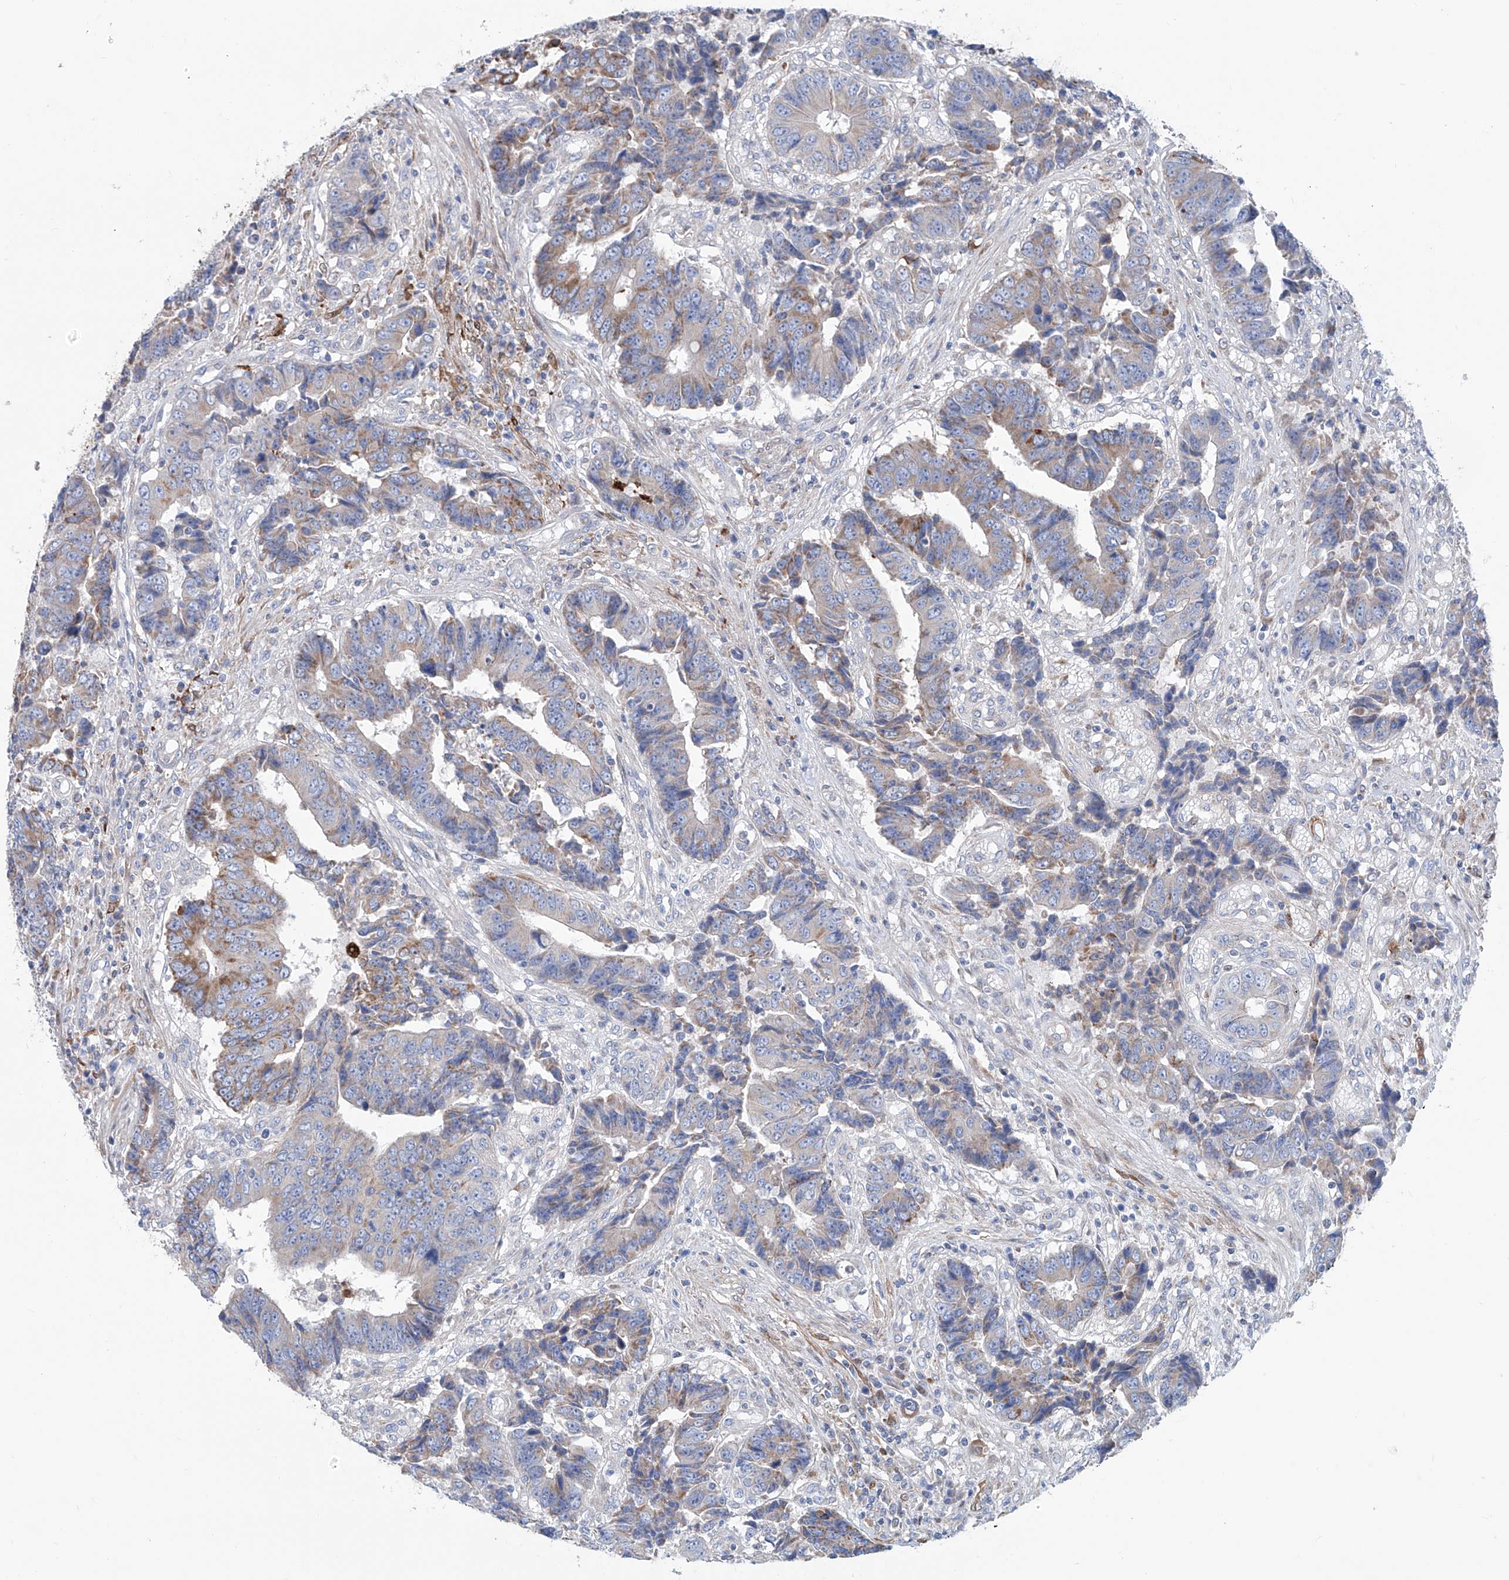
{"staining": {"intensity": "weak", "quantity": "<25%", "location": "cytoplasmic/membranous"}, "tissue": "colorectal cancer", "cell_type": "Tumor cells", "image_type": "cancer", "snomed": [{"axis": "morphology", "description": "Adenocarcinoma, NOS"}, {"axis": "topography", "description": "Rectum"}], "caption": "This image is of adenocarcinoma (colorectal) stained with immunohistochemistry to label a protein in brown with the nuclei are counter-stained blue. There is no staining in tumor cells.", "gene": "ALDH6A1", "patient": {"sex": "male", "age": 84}}